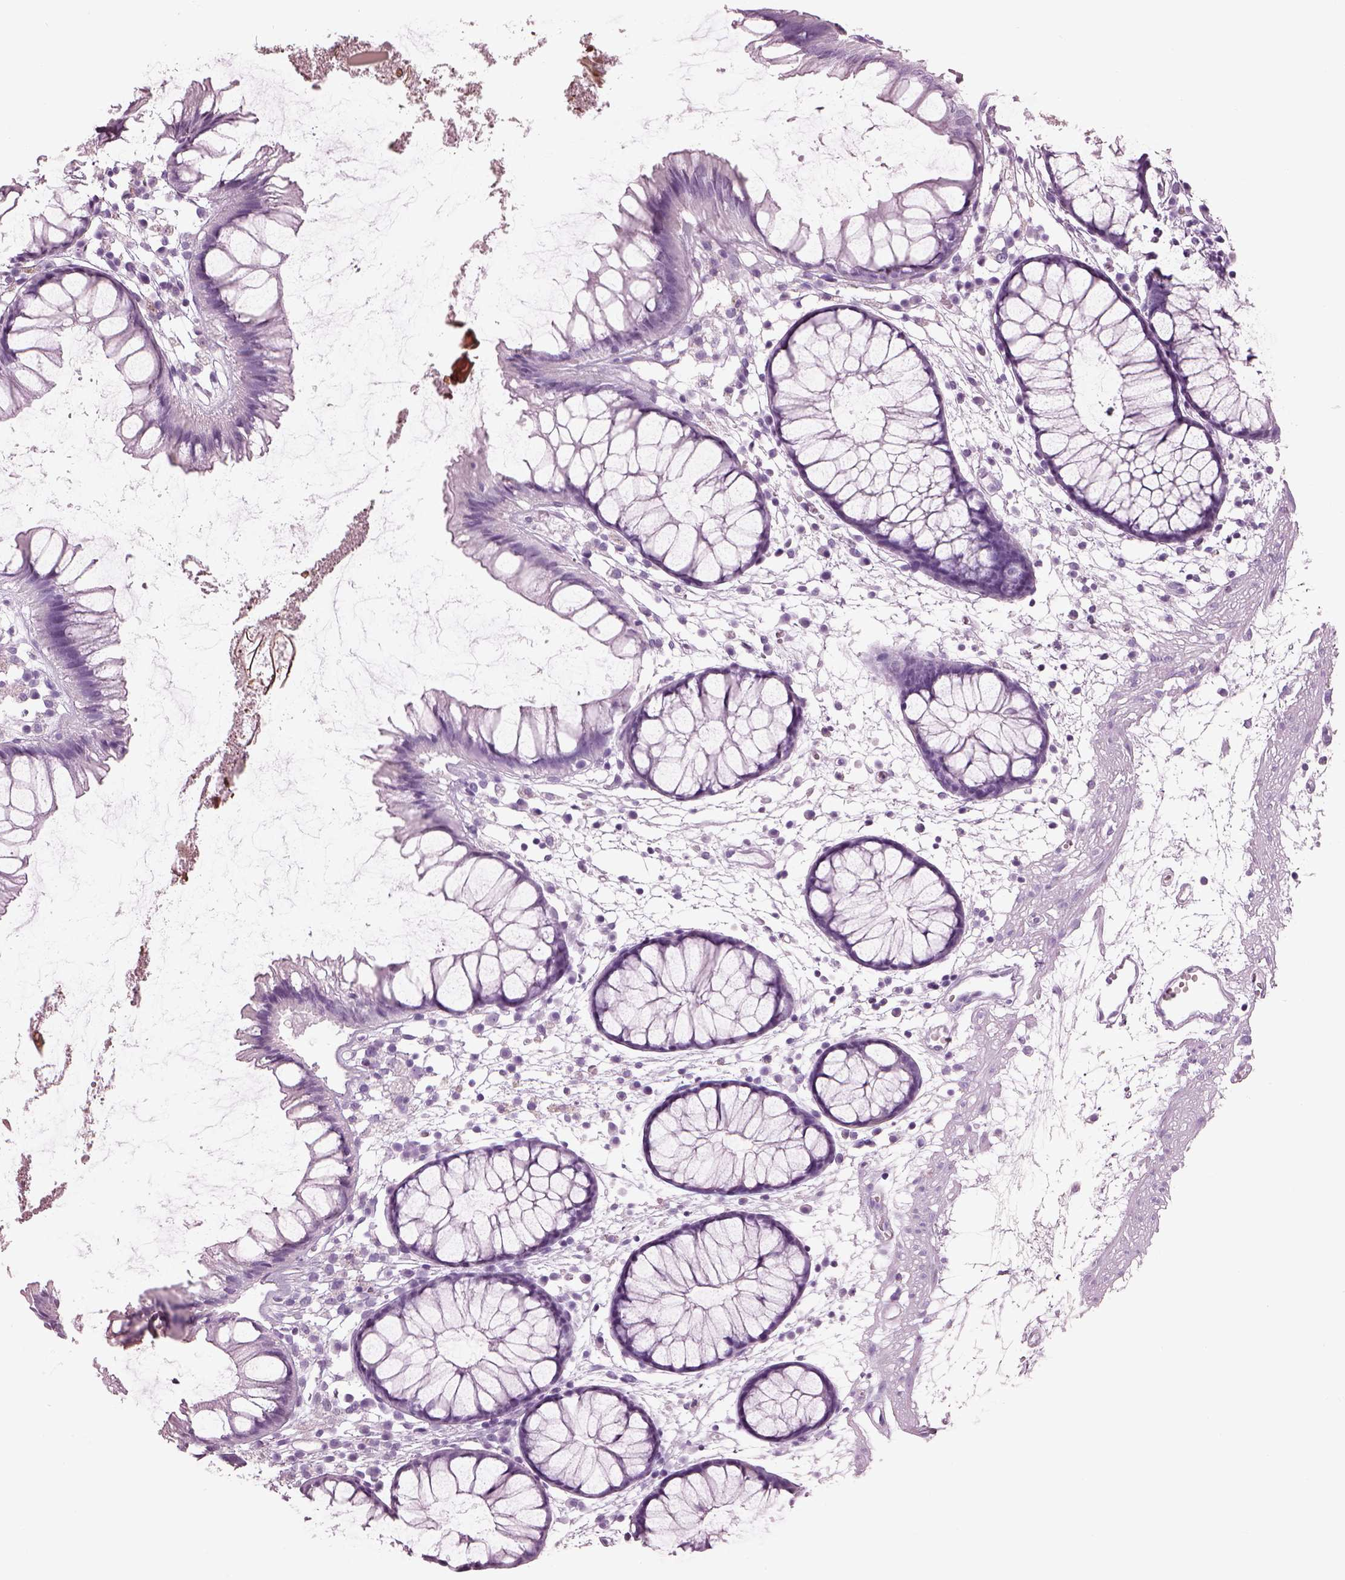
{"staining": {"intensity": "negative", "quantity": "none", "location": "none"}, "tissue": "colon", "cell_type": "Endothelial cells", "image_type": "normal", "snomed": [{"axis": "morphology", "description": "Normal tissue, NOS"}, {"axis": "morphology", "description": "Adenocarcinoma, NOS"}, {"axis": "topography", "description": "Colon"}], "caption": "Immunohistochemical staining of unremarkable human colon demonstrates no significant positivity in endothelial cells. Nuclei are stained in blue.", "gene": "PACRG", "patient": {"sex": "male", "age": 65}}